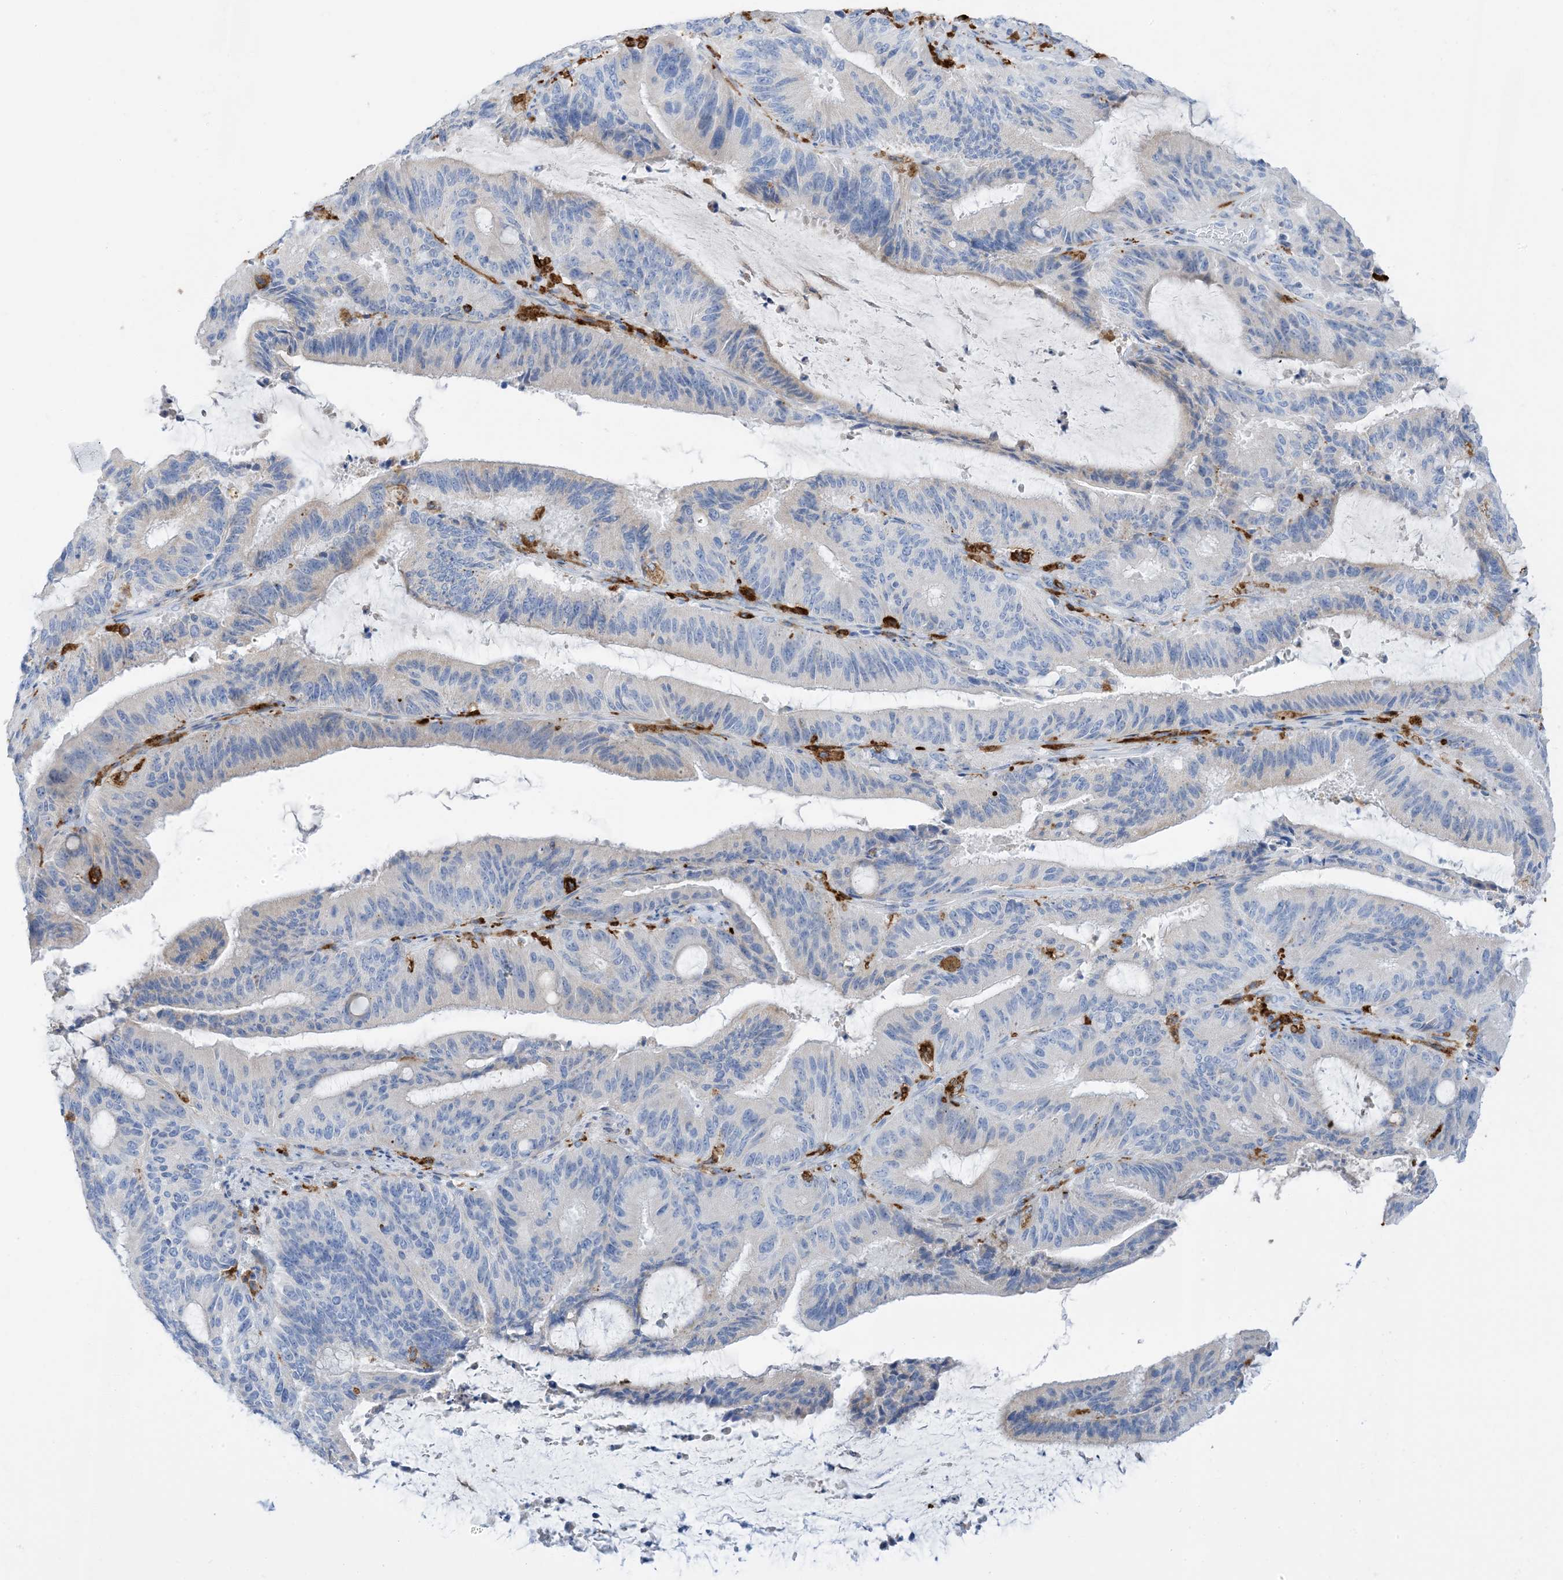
{"staining": {"intensity": "negative", "quantity": "none", "location": "none"}, "tissue": "liver cancer", "cell_type": "Tumor cells", "image_type": "cancer", "snomed": [{"axis": "morphology", "description": "Normal tissue, NOS"}, {"axis": "morphology", "description": "Cholangiocarcinoma"}, {"axis": "topography", "description": "Liver"}, {"axis": "topography", "description": "Peripheral nerve tissue"}], "caption": "This is a histopathology image of immunohistochemistry (IHC) staining of liver cholangiocarcinoma, which shows no expression in tumor cells. (Brightfield microscopy of DAB (3,3'-diaminobenzidine) immunohistochemistry (IHC) at high magnification).", "gene": "DPH3", "patient": {"sex": "female", "age": 73}}